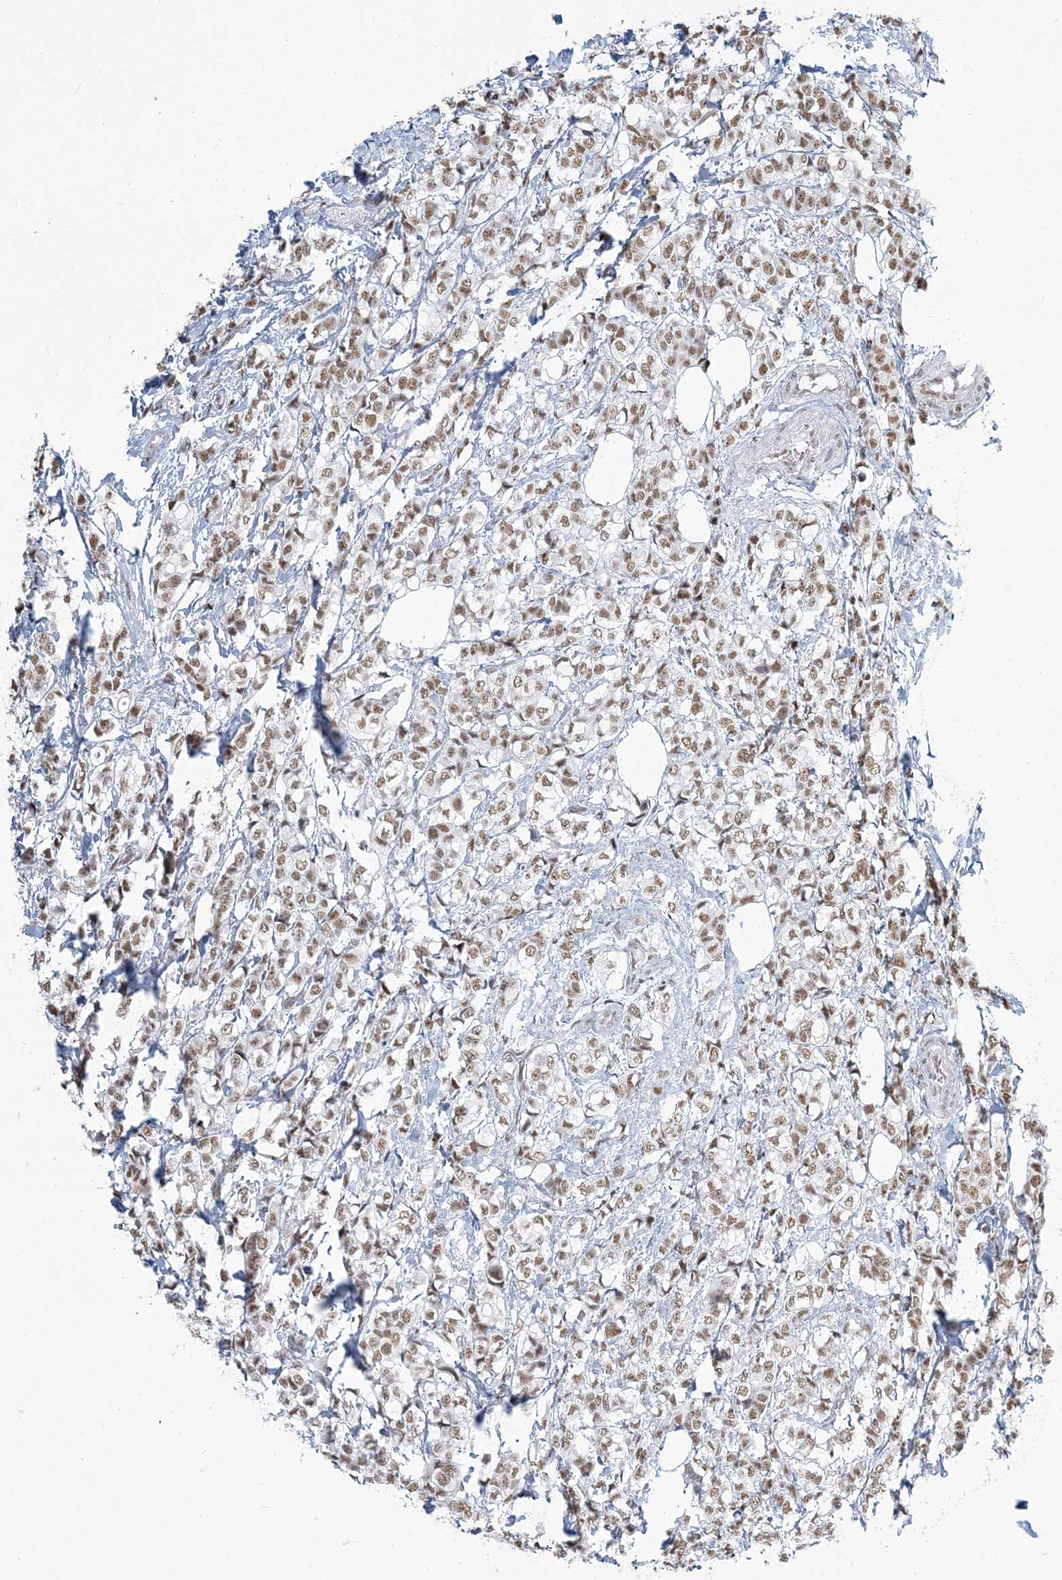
{"staining": {"intensity": "moderate", "quantity": "25%-75%", "location": "nuclear"}, "tissue": "breast cancer", "cell_type": "Tumor cells", "image_type": "cancer", "snomed": [{"axis": "morphology", "description": "Lobular carcinoma"}, {"axis": "topography", "description": "Breast"}], "caption": "A photomicrograph of human breast lobular carcinoma stained for a protein exhibits moderate nuclear brown staining in tumor cells.", "gene": "PLRG1", "patient": {"sex": "female", "age": 60}}